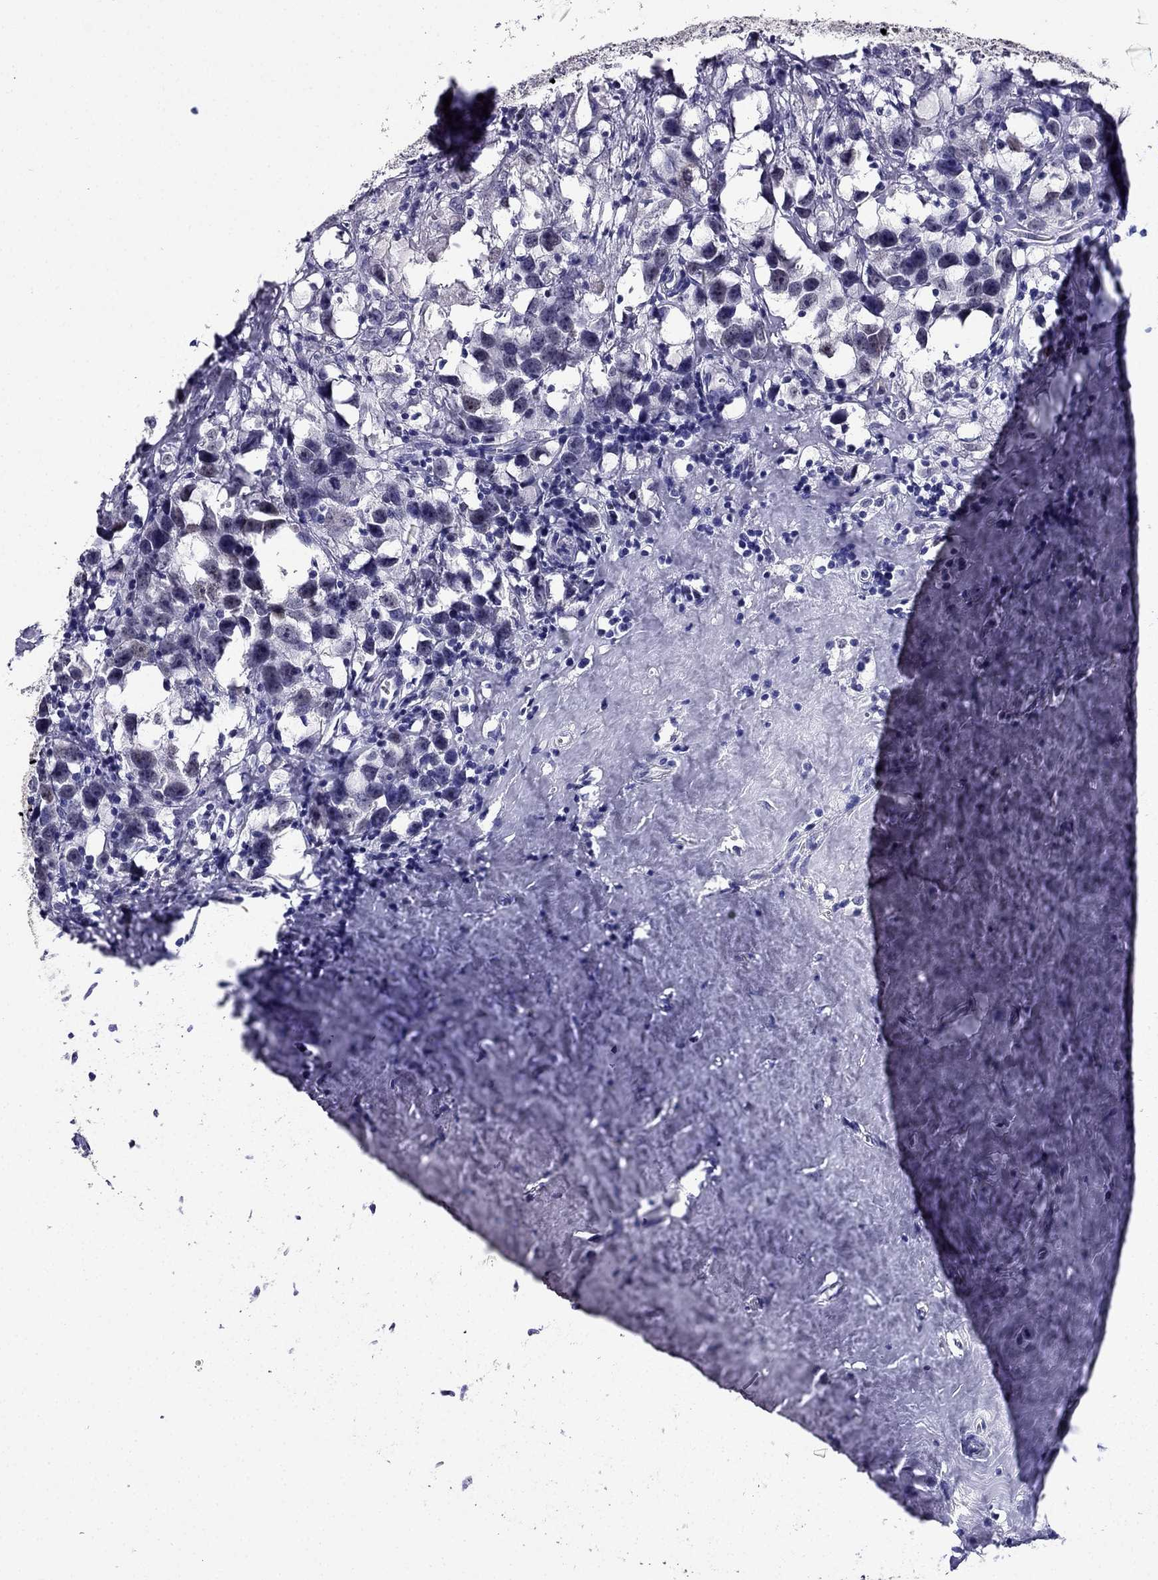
{"staining": {"intensity": "negative", "quantity": "none", "location": "none"}, "tissue": "testis cancer", "cell_type": "Tumor cells", "image_type": "cancer", "snomed": [{"axis": "morphology", "description": "Seminoma, NOS"}, {"axis": "topography", "description": "Testis"}], "caption": "This micrograph is of testis seminoma stained with immunohistochemistry (IHC) to label a protein in brown with the nuclei are counter-stained blue. There is no positivity in tumor cells. (DAB immunohistochemistry (IHC) visualized using brightfield microscopy, high magnification).", "gene": "ARID3A", "patient": {"sex": "male", "age": 49}}